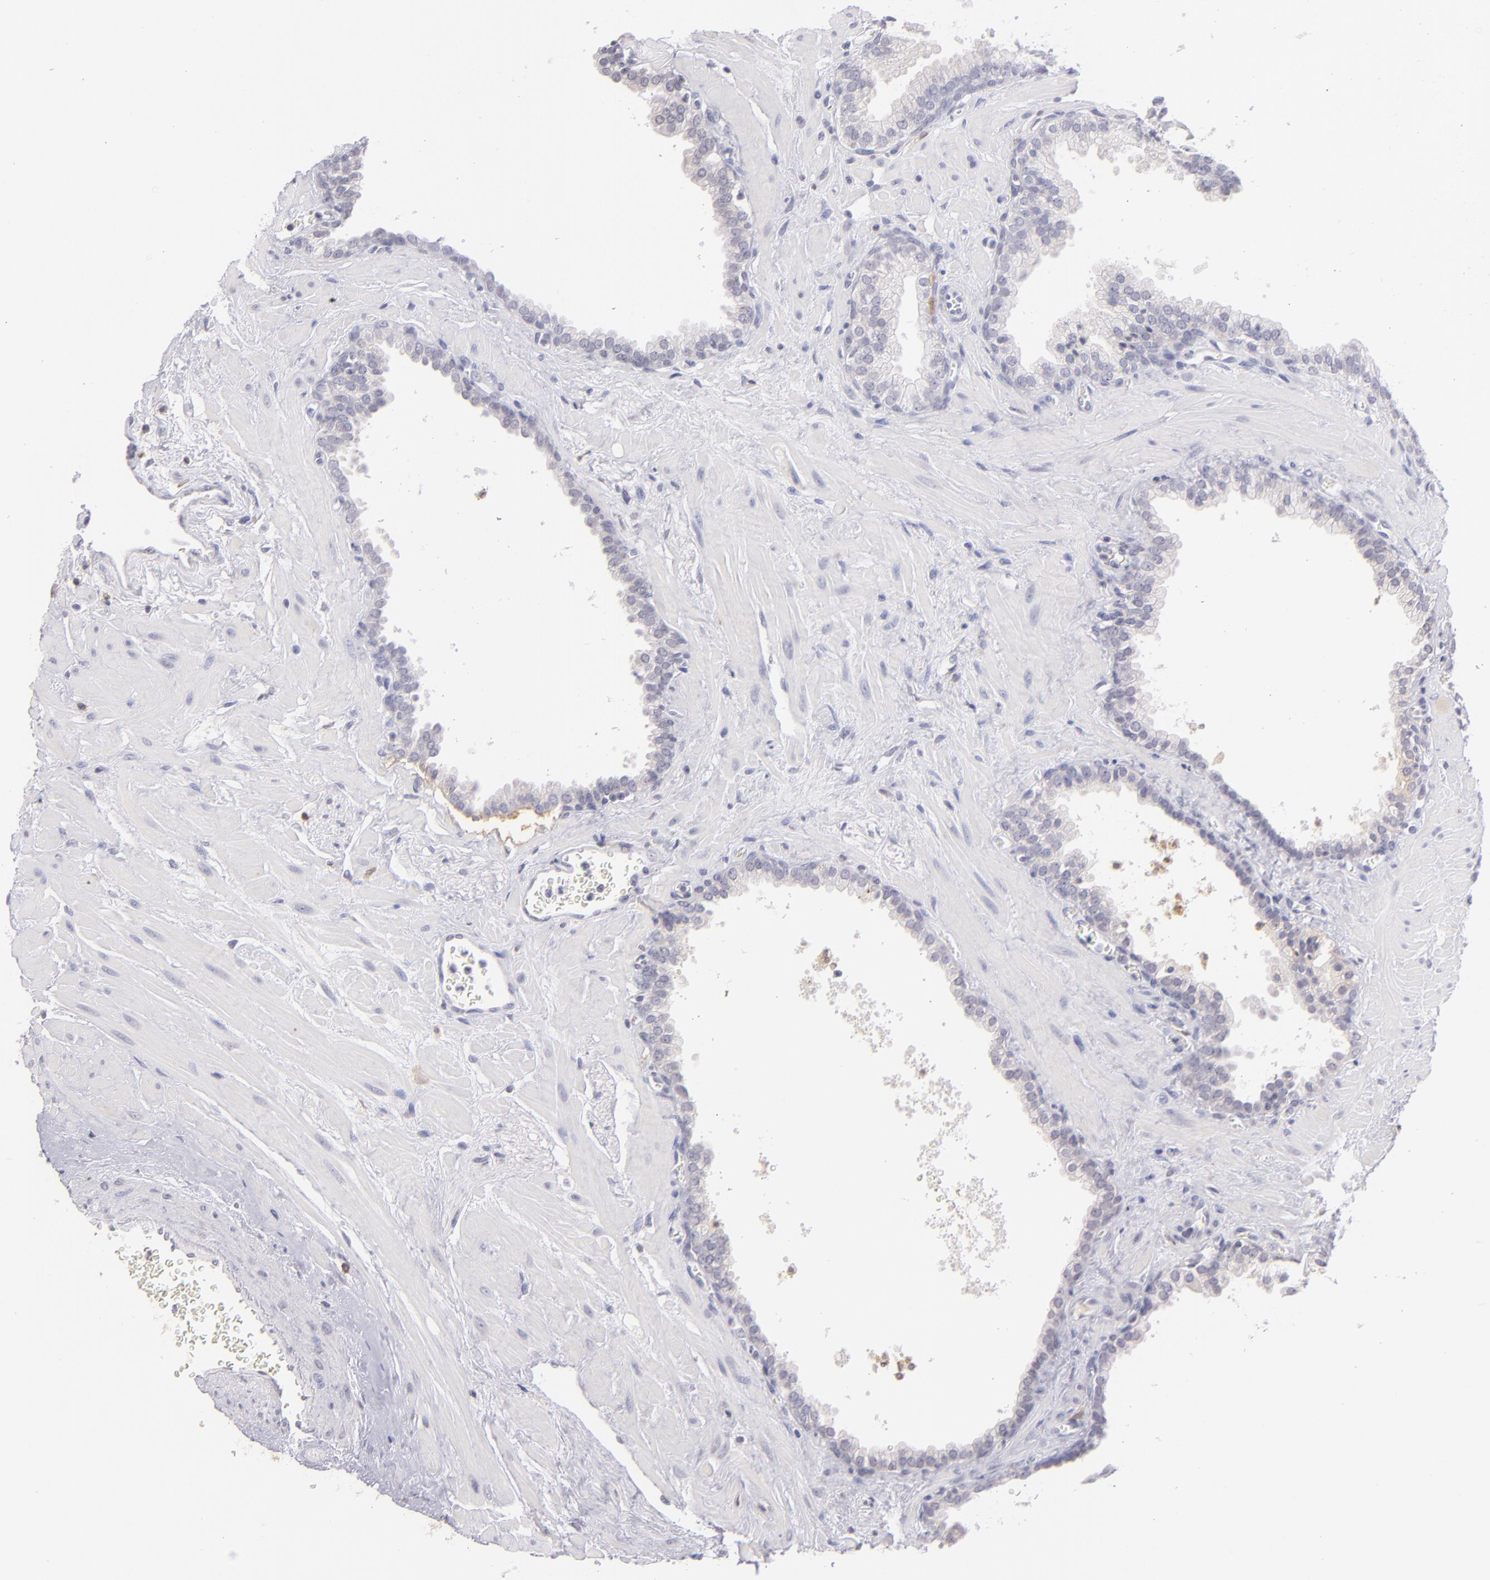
{"staining": {"intensity": "weak", "quantity": "<25%", "location": "cytoplasmic/membranous"}, "tissue": "prostate", "cell_type": "Glandular cells", "image_type": "normal", "snomed": [{"axis": "morphology", "description": "Normal tissue, NOS"}, {"axis": "topography", "description": "Prostate"}], "caption": "Protein analysis of benign prostate demonstrates no significant positivity in glandular cells.", "gene": "IL2RA", "patient": {"sex": "male", "age": 60}}